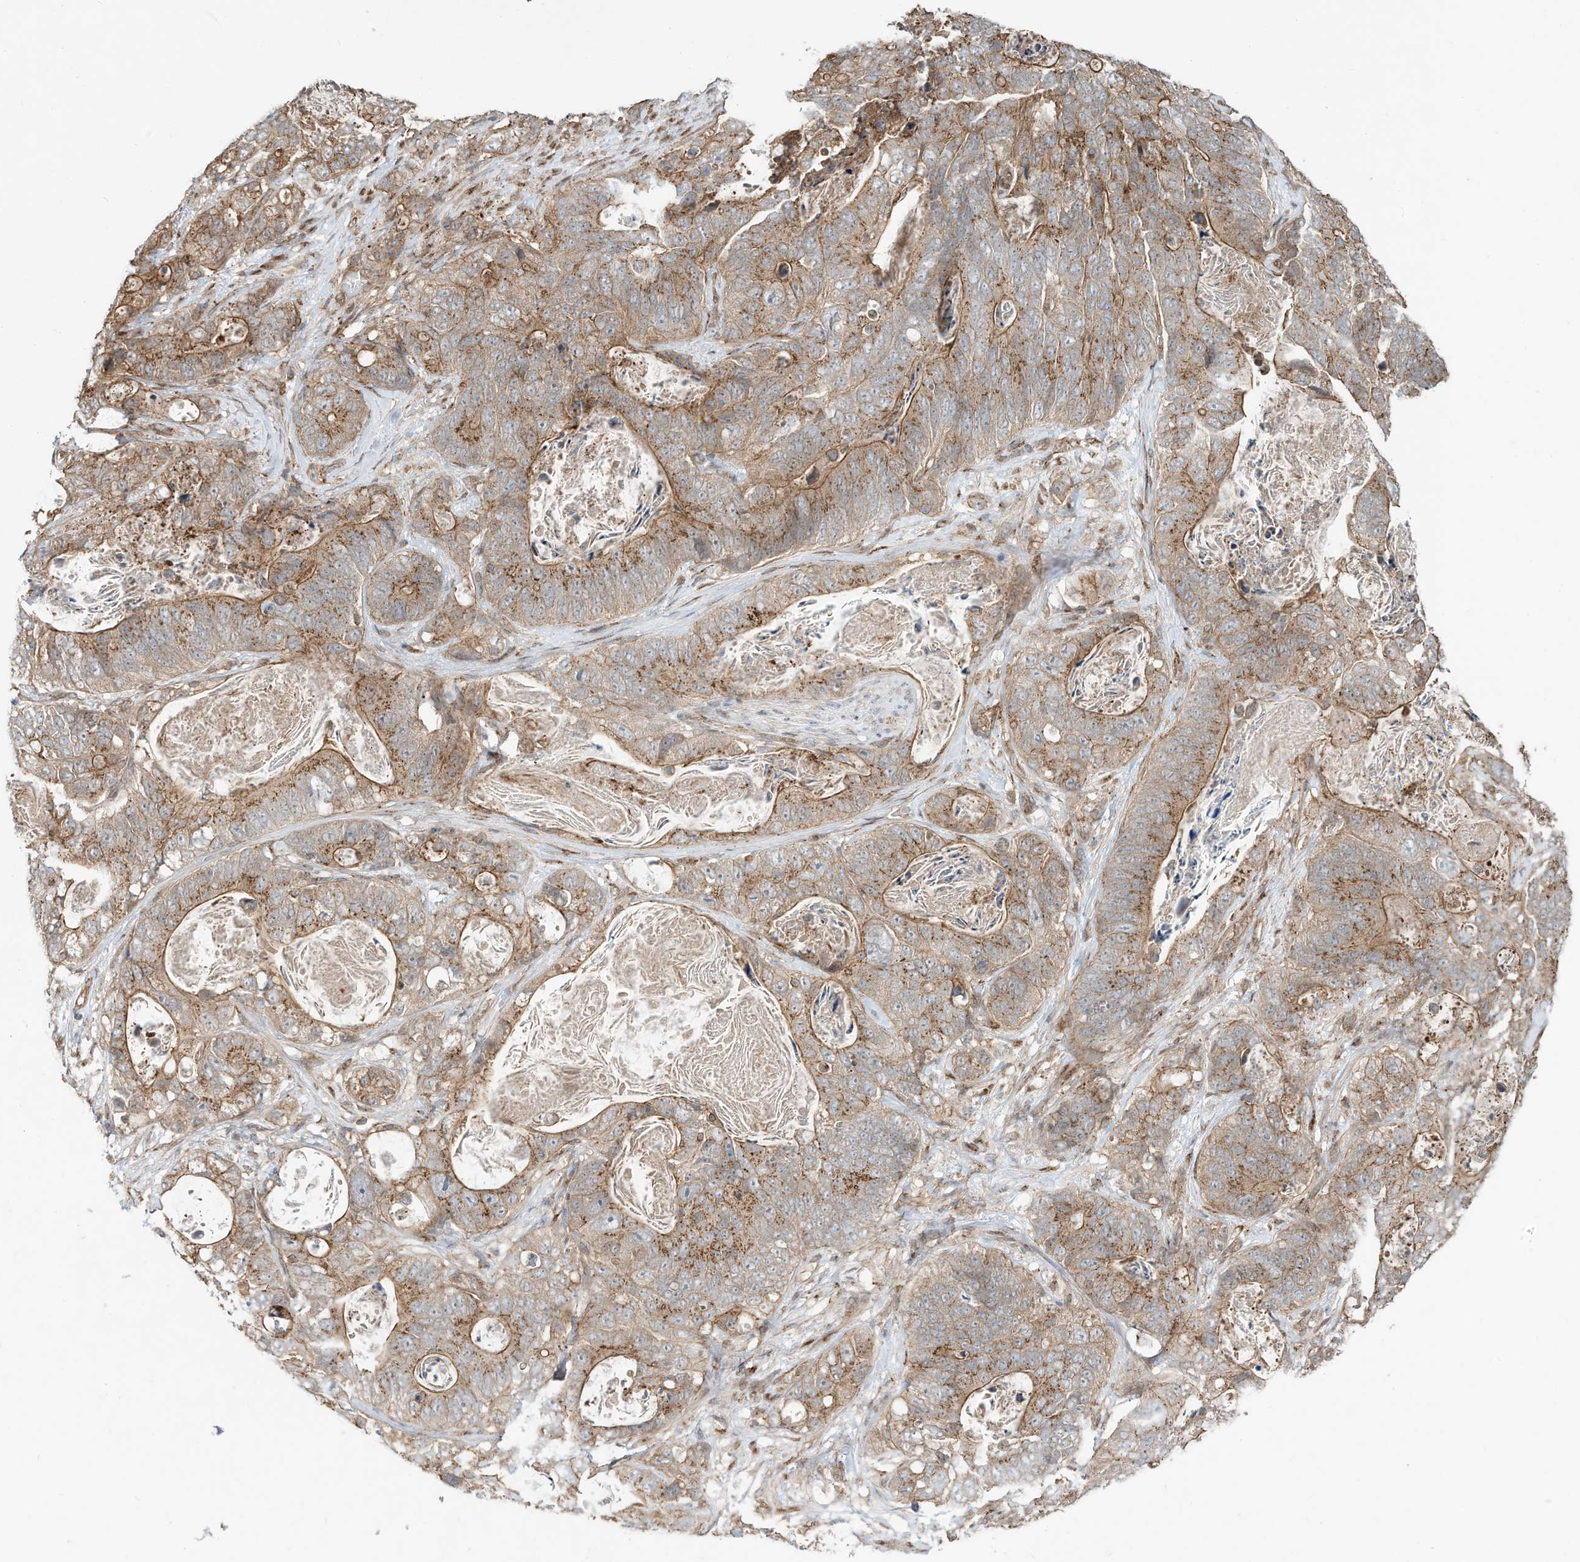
{"staining": {"intensity": "moderate", "quantity": ">75%", "location": "cytoplasmic/membranous"}, "tissue": "stomach cancer", "cell_type": "Tumor cells", "image_type": "cancer", "snomed": [{"axis": "morphology", "description": "Normal tissue, NOS"}, {"axis": "morphology", "description": "Adenocarcinoma, NOS"}, {"axis": "topography", "description": "Stomach"}], "caption": "High-power microscopy captured an immunohistochemistry (IHC) histopathology image of stomach cancer (adenocarcinoma), revealing moderate cytoplasmic/membranous positivity in approximately >75% of tumor cells. (IHC, brightfield microscopy, high magnification).", "gene": "CUX1", "patient": {"sex": "female", "age": 89}}